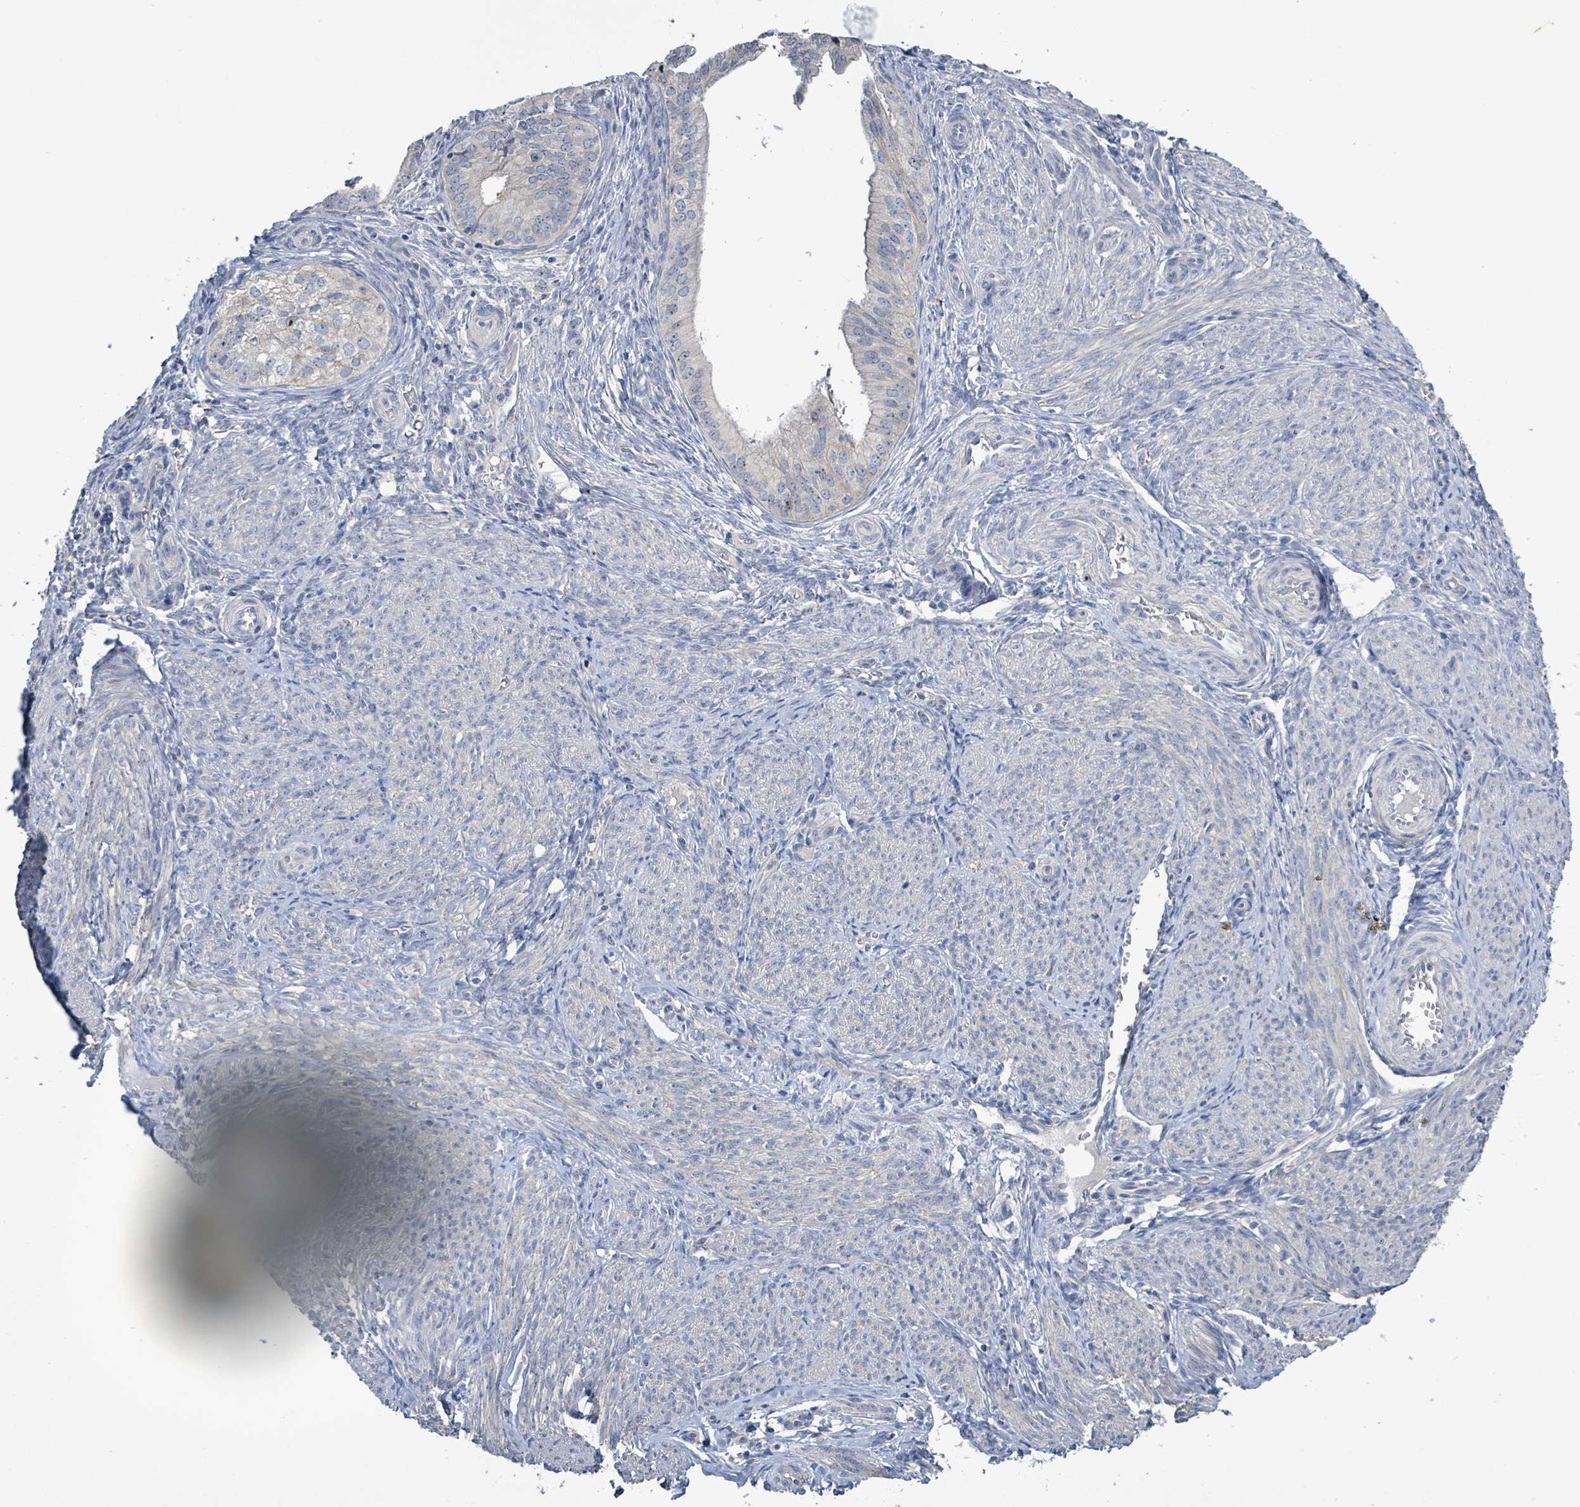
{"staining": {"intensity": "weak", "quantity": "<25%", "location": "cytoplasmic/membranous"}, "tissue": "endometrial cancer", "cell_type": "Tumor cells", "image_type": "cancer", "snomed": [{"axis": "morphology", "description": "Adenocarcinoma, NOS"}, {"axis": "topography", "description": "Endometrium"}], "caption": "Endometrial cancer was stained to show a protein in brown. There is no significant staining in tumor cells. Nuclei are stained in blue.", "gene": "KRAS", "patient": {"sex": "female", "age": 50}}